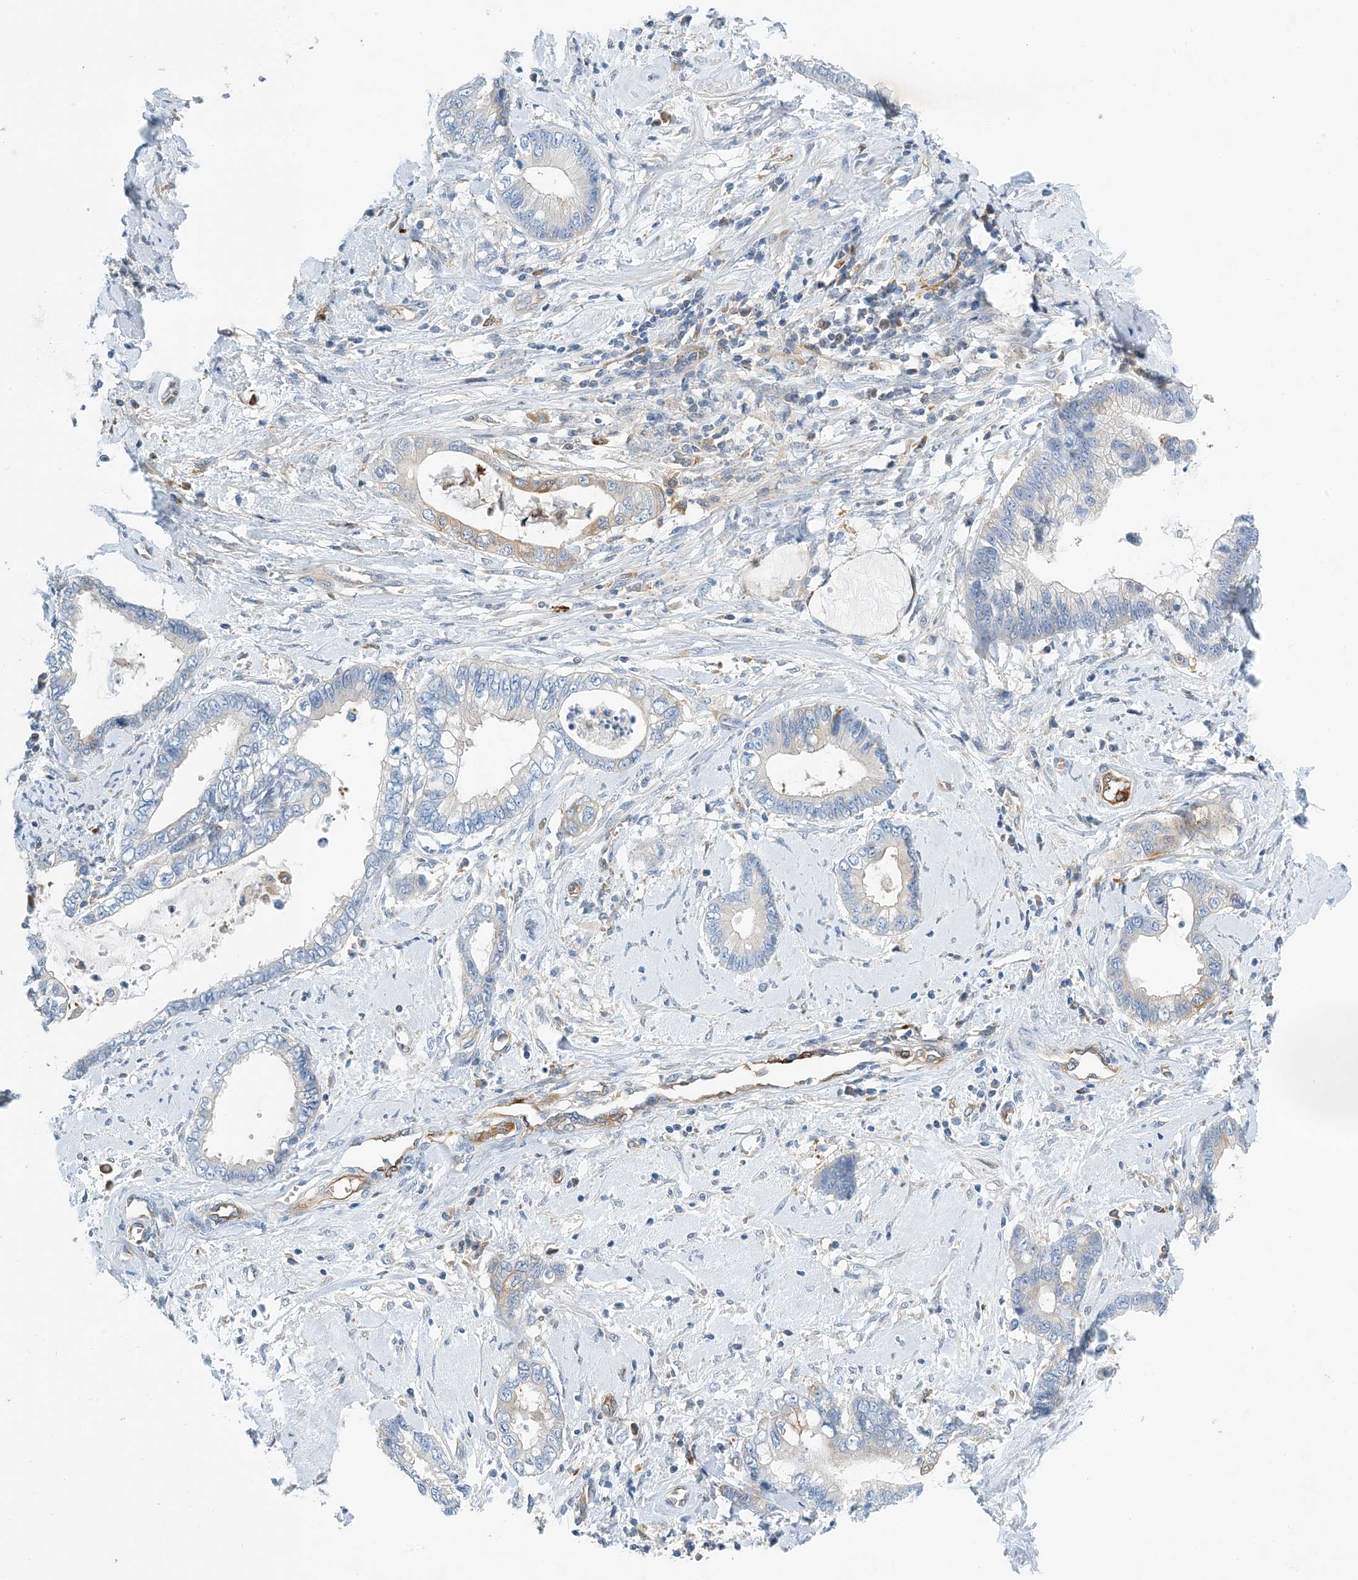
{"staining": {"intensity": "negative", "quantity": "none", "location": "none"}, "tissue": "cervical cancer", "cell_type": "Tumor cells", "image_type": "cancer", "snomed": [{"axis": "morphology", "description": "Adenocarcinoma, NOS"}, {"axis": "topography", "description": "Cervix"}], "caption": "High power microscopy micrograph of an immunohistochemistry image of cervical cancer, revealing no significant positivity in tumor cells.", "gene": "PCDHA2", "patient": {"sex": "female", "age": 44}}